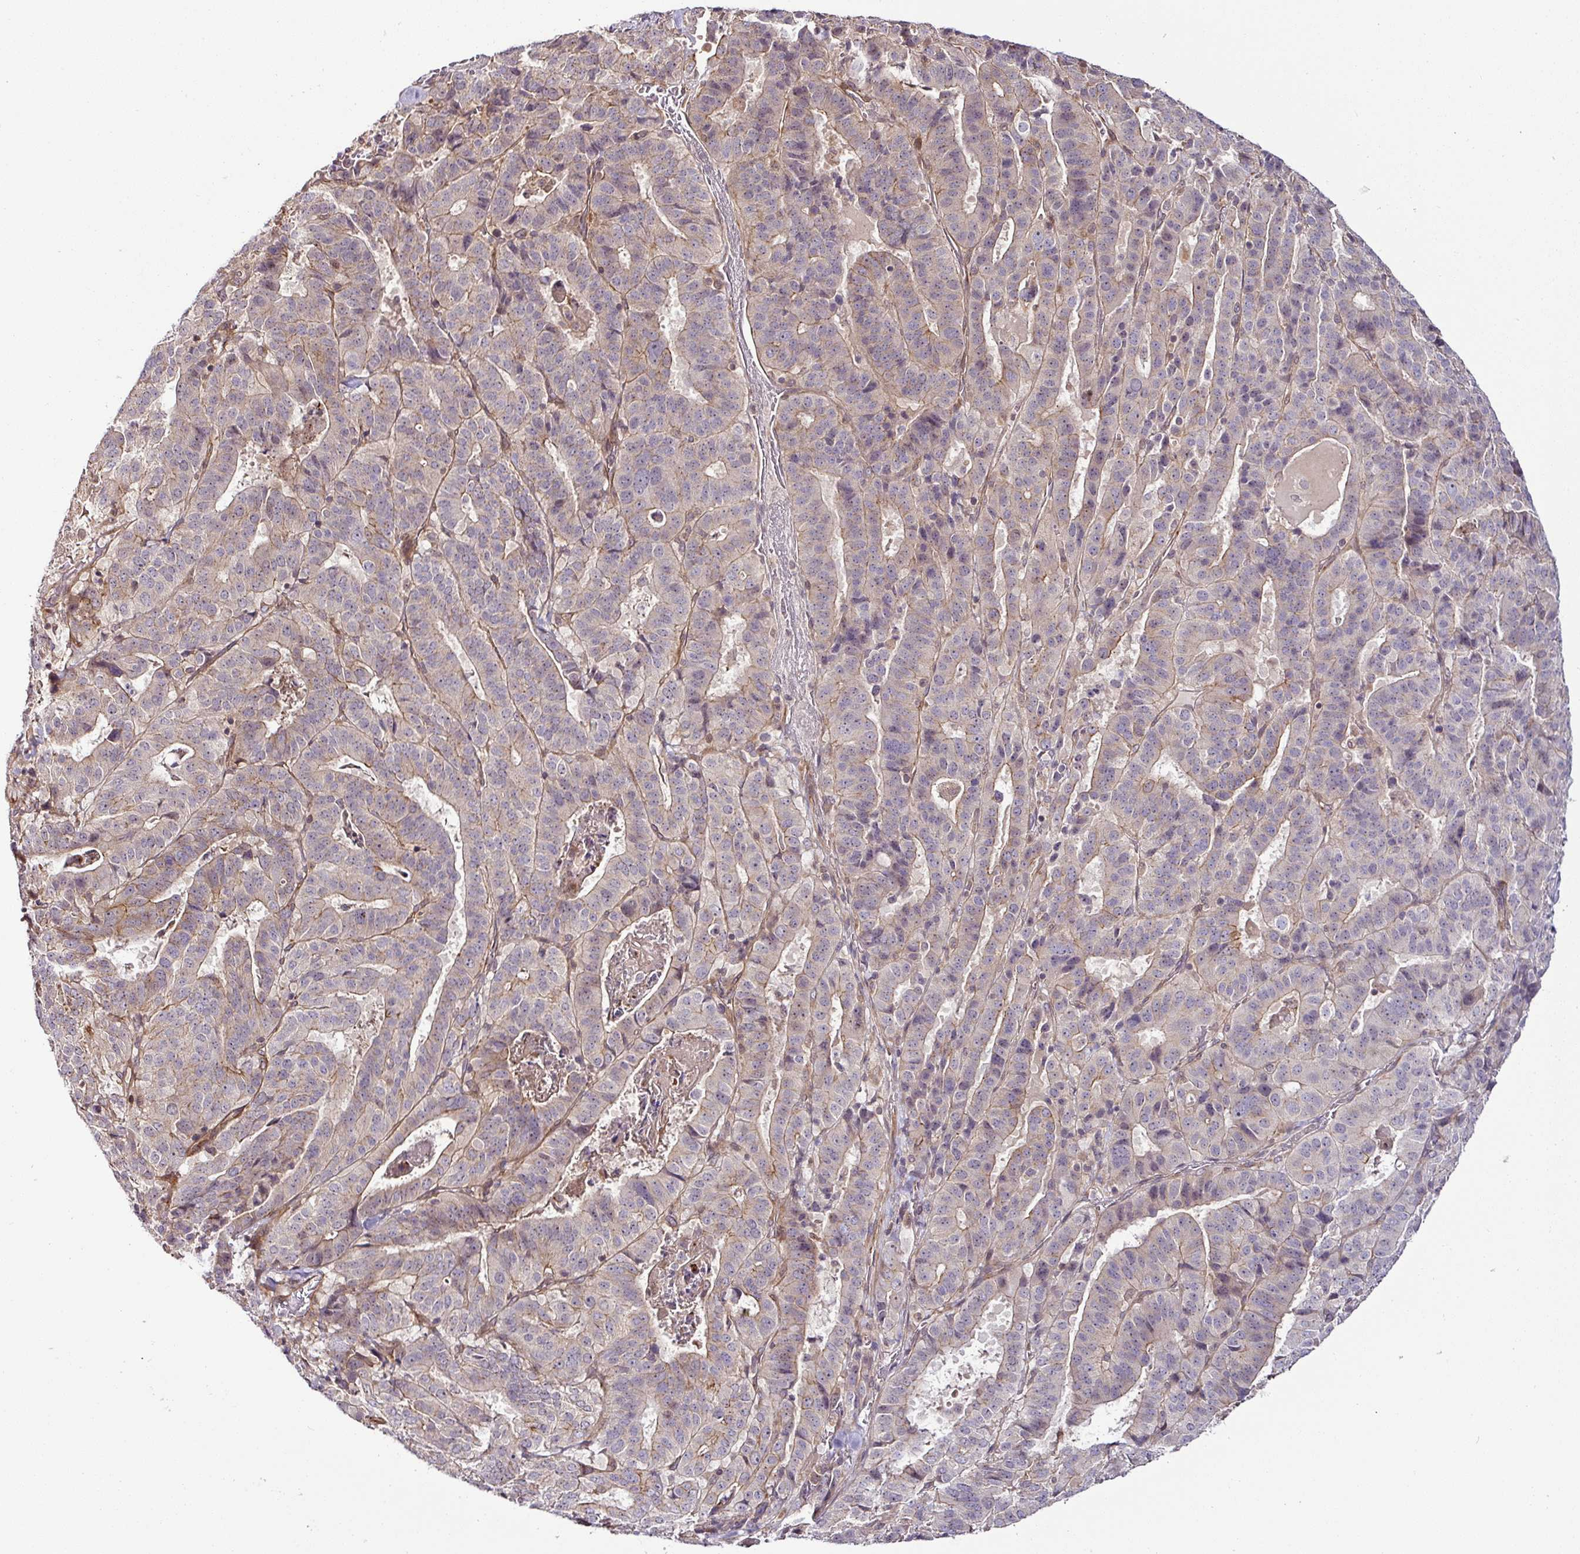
{"staining": {"intensity": "weak", "quantity": "25%-75%", "location": "cytoplasmic/membranous"}, "tissue": "stomach cancer", "cell_type": "Tumor cells", "image_type": "cancer", "snomed": [{"axis": "morphology", "description": "Adenocarcinoma, NOS"}, {"axis": "topography", "description": "Stomach"}], "caption": "Tumor cells demonstrate low levels of weak cytoplasmic/membranous positivity in approximately 25%-75% of cells in human stomach adenocarcinoma.", "gene": "DCAF13", "patient": {"sex": "male", "age": 48}}